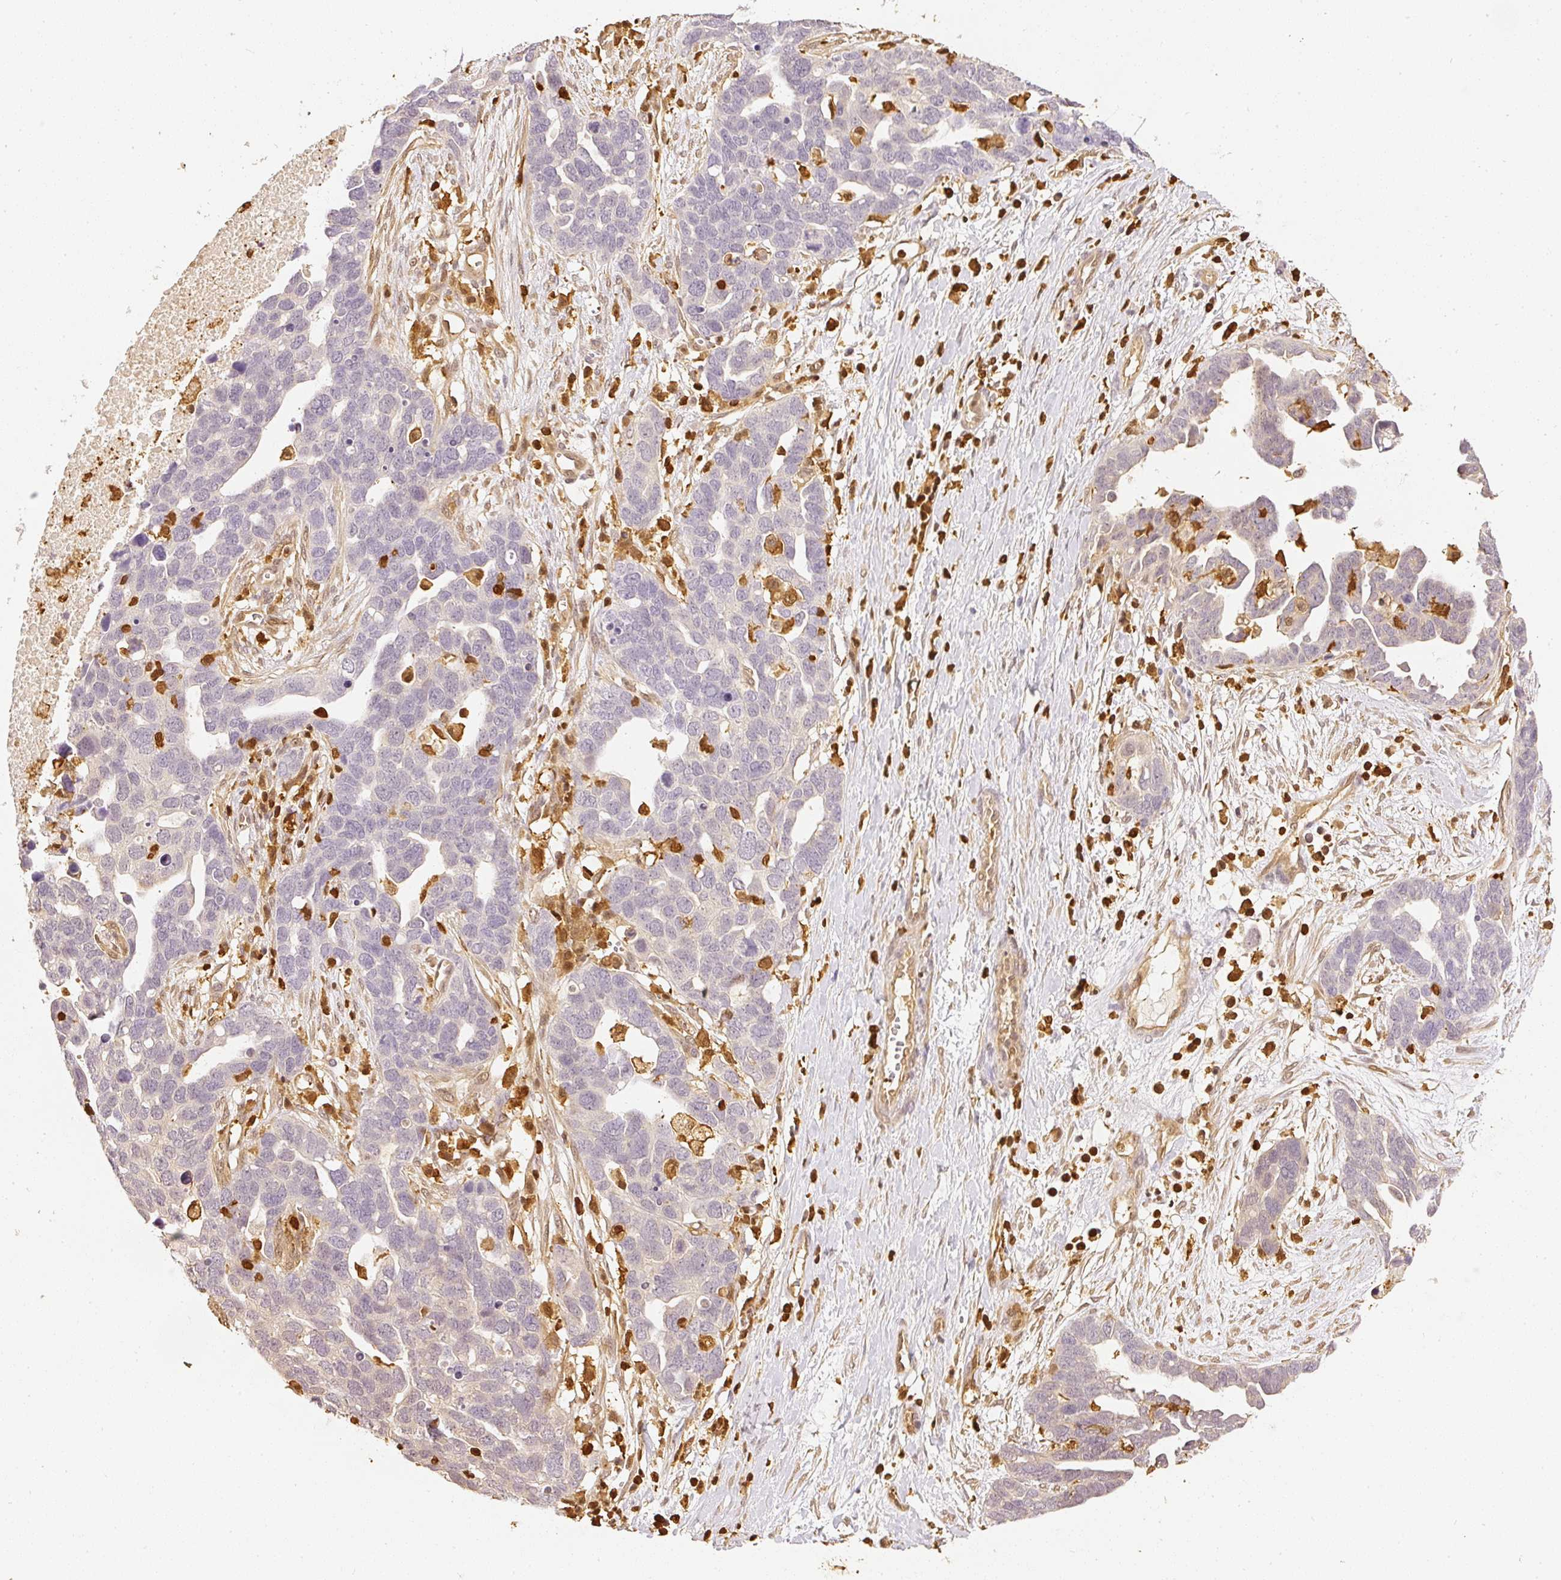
{"staining": {"intensity": "negative", "quantity": "none", "location": "none"}, "tissue": "ovarian cancer", "cell_type": "Tumor cells", "image_type": "cancer", "snomed": [{"axis": "morphology", "description": "Cystadenocarcinoma, serous, NOS"}, {"axis": "topography", "description": "Ovary"}], "caption": "An IHC histopathology image of ovarian cancer is shown. There is no staining in tumor cells of ovarian cancer. The staining was performed using DAB (3,3'-diaminobenzidine) to visualize the protein expression in brown, while the nuclei were stained in blue with hematoxylin (Magnification: 20x).", "gene": "PFN1", "patient": {"sex": "female", "age": 54}}